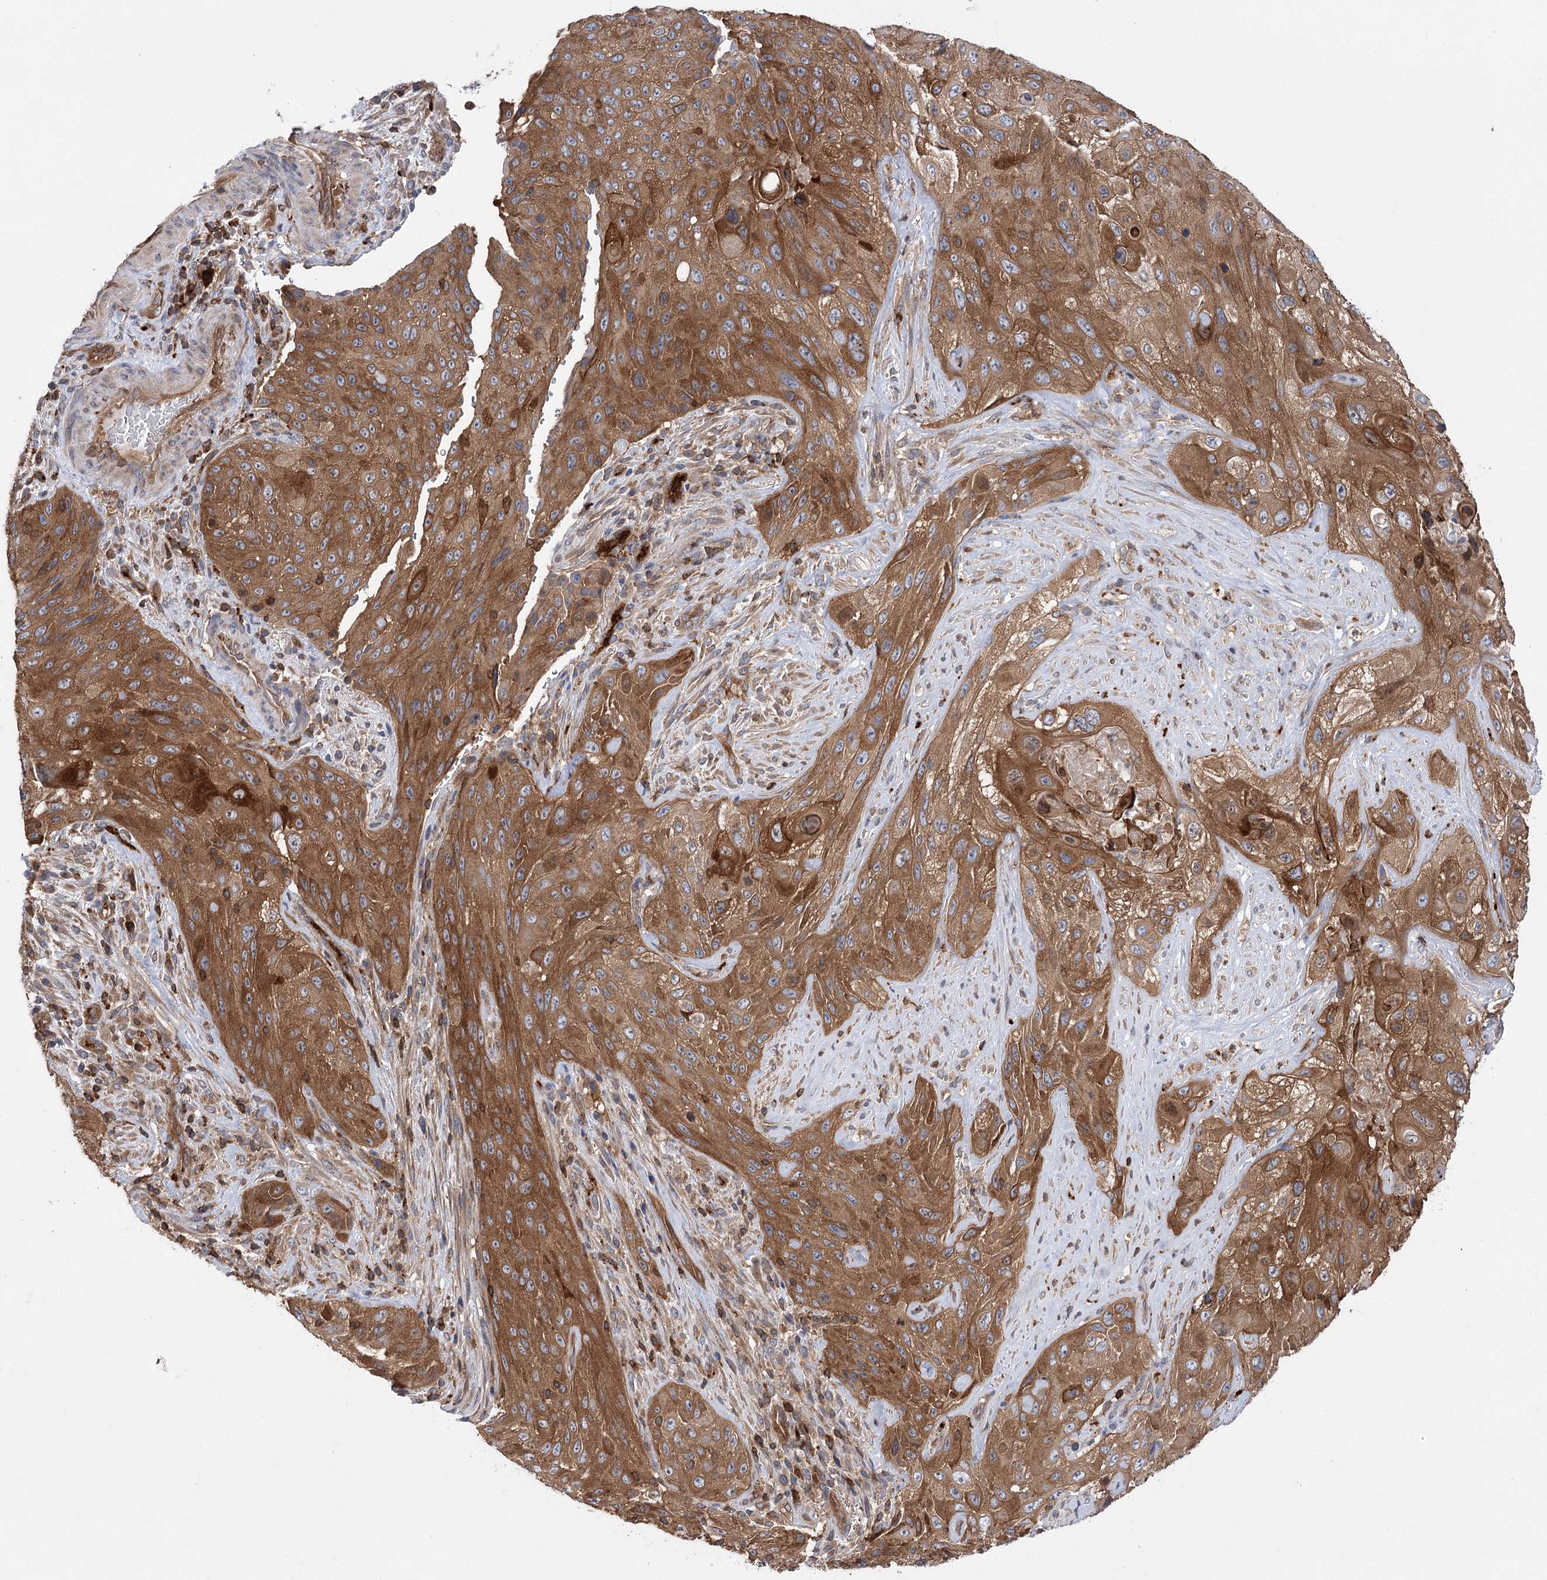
{"staining": {"intensity": "moderate", "quantity": ">75%", "location": "cytoplasmic/membranous"}, "tissue": "cervical cancer", "cell_type": "Tumor cells", "image_type": "cancer", "snomed": [{"axis": "morphology", "description": "Squamous cell carcinoma, NOS"}, {"axis": "topography", "description": "Cervix"}], "caption": "High-magnification brightfield microscopy of cervical cancer (squamous cell carcinoma) stained with DAB (3,3'-diaminobenzidine) (brown) and counterstained with hematoxylin (blue). tumor cells exhibit moderate cytoplasmic/membranous expression is seen in approximately>75% of cells.", "gene": "VPS37B", "patient": {"sex": "female", "age": 42}}